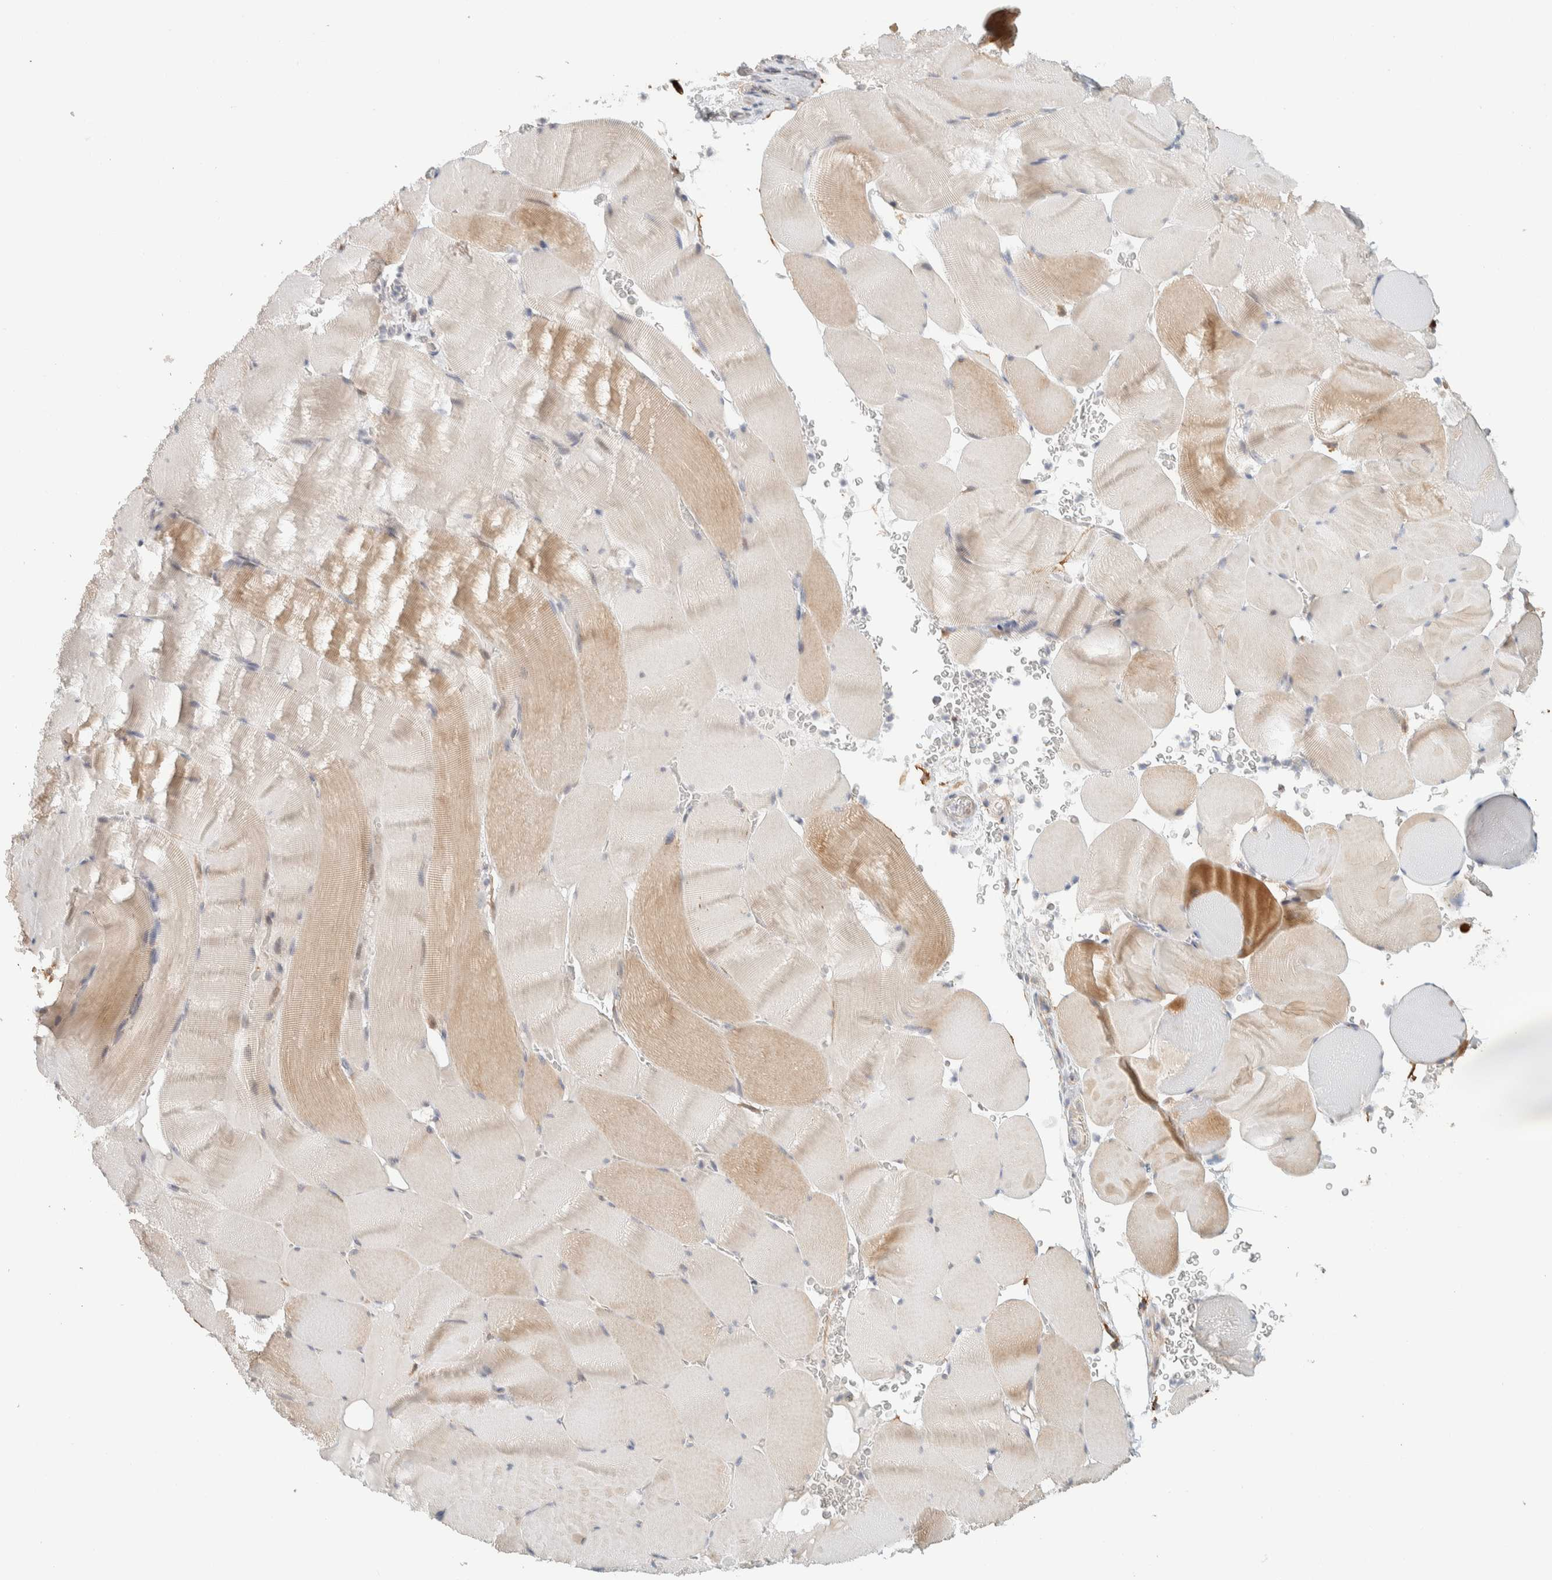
{"staining": {"intensity": "weak", "quantity": ">75%", "location": "cytoplasmic/membranous"}, "tissue": "skeletal muscle", "cell_type": "Myocytes", "image_type": "normal", "snomed": [{"axis": "morphology", "description": "Normal tissue, NOS"}, {"axis": "topography", "description": "Skeletal muscle"}], "caption": "The photomicrograph reveals immunohistochemical staining of normal skeletal muscle. There is weak cytoplasmic/membranous staining is seen in about >75% of myocytes.", "gene": "KIF9", "patient": {"sex": "male", "age": 62}}